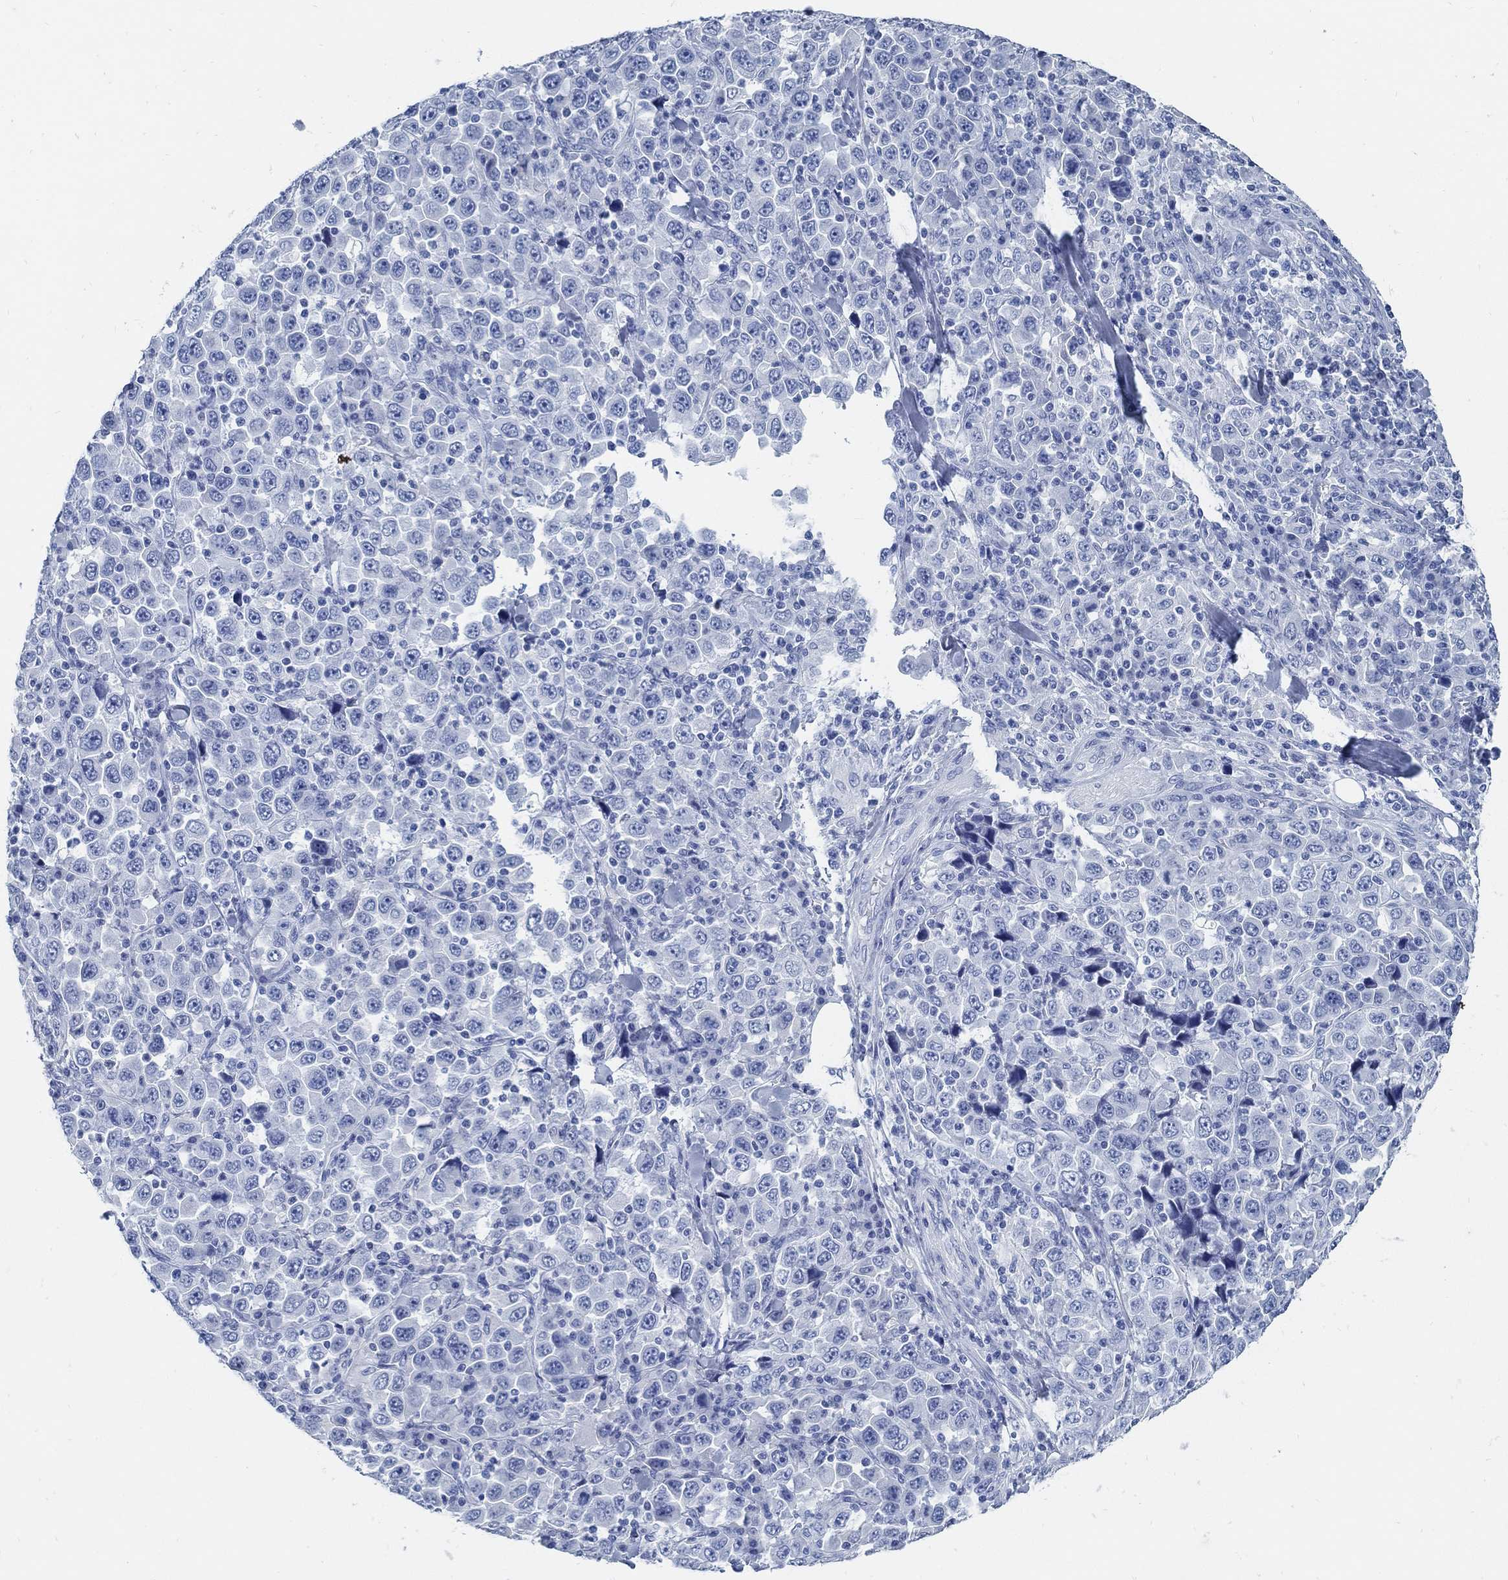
{"staining": {"intensity": "negative", "quantity": "none", "location": "none"}, "tissue": "stomach cancer", "cell_type": "Tumor cells", "image_type": "cancer", "snomed": [{"axis": "morphology", "description": "Normal tissue, NOS"}, {"axis": "morphology", "description": "Adenocarcinoma, NOS"}, {"axis": "topography", "description": "Stomach, upper"}, {"axis": "topography", "description": "Stomach"}], "caption": "High magnification brightfield microscopy of adenocarcinoma (stomach) stained with DAB (brown) and counterstained with hematoxylin (blue): tumor cells show no significant positivity.", "gene": "SLC45A1", "patient": {"sex": "male", "age": 59}}